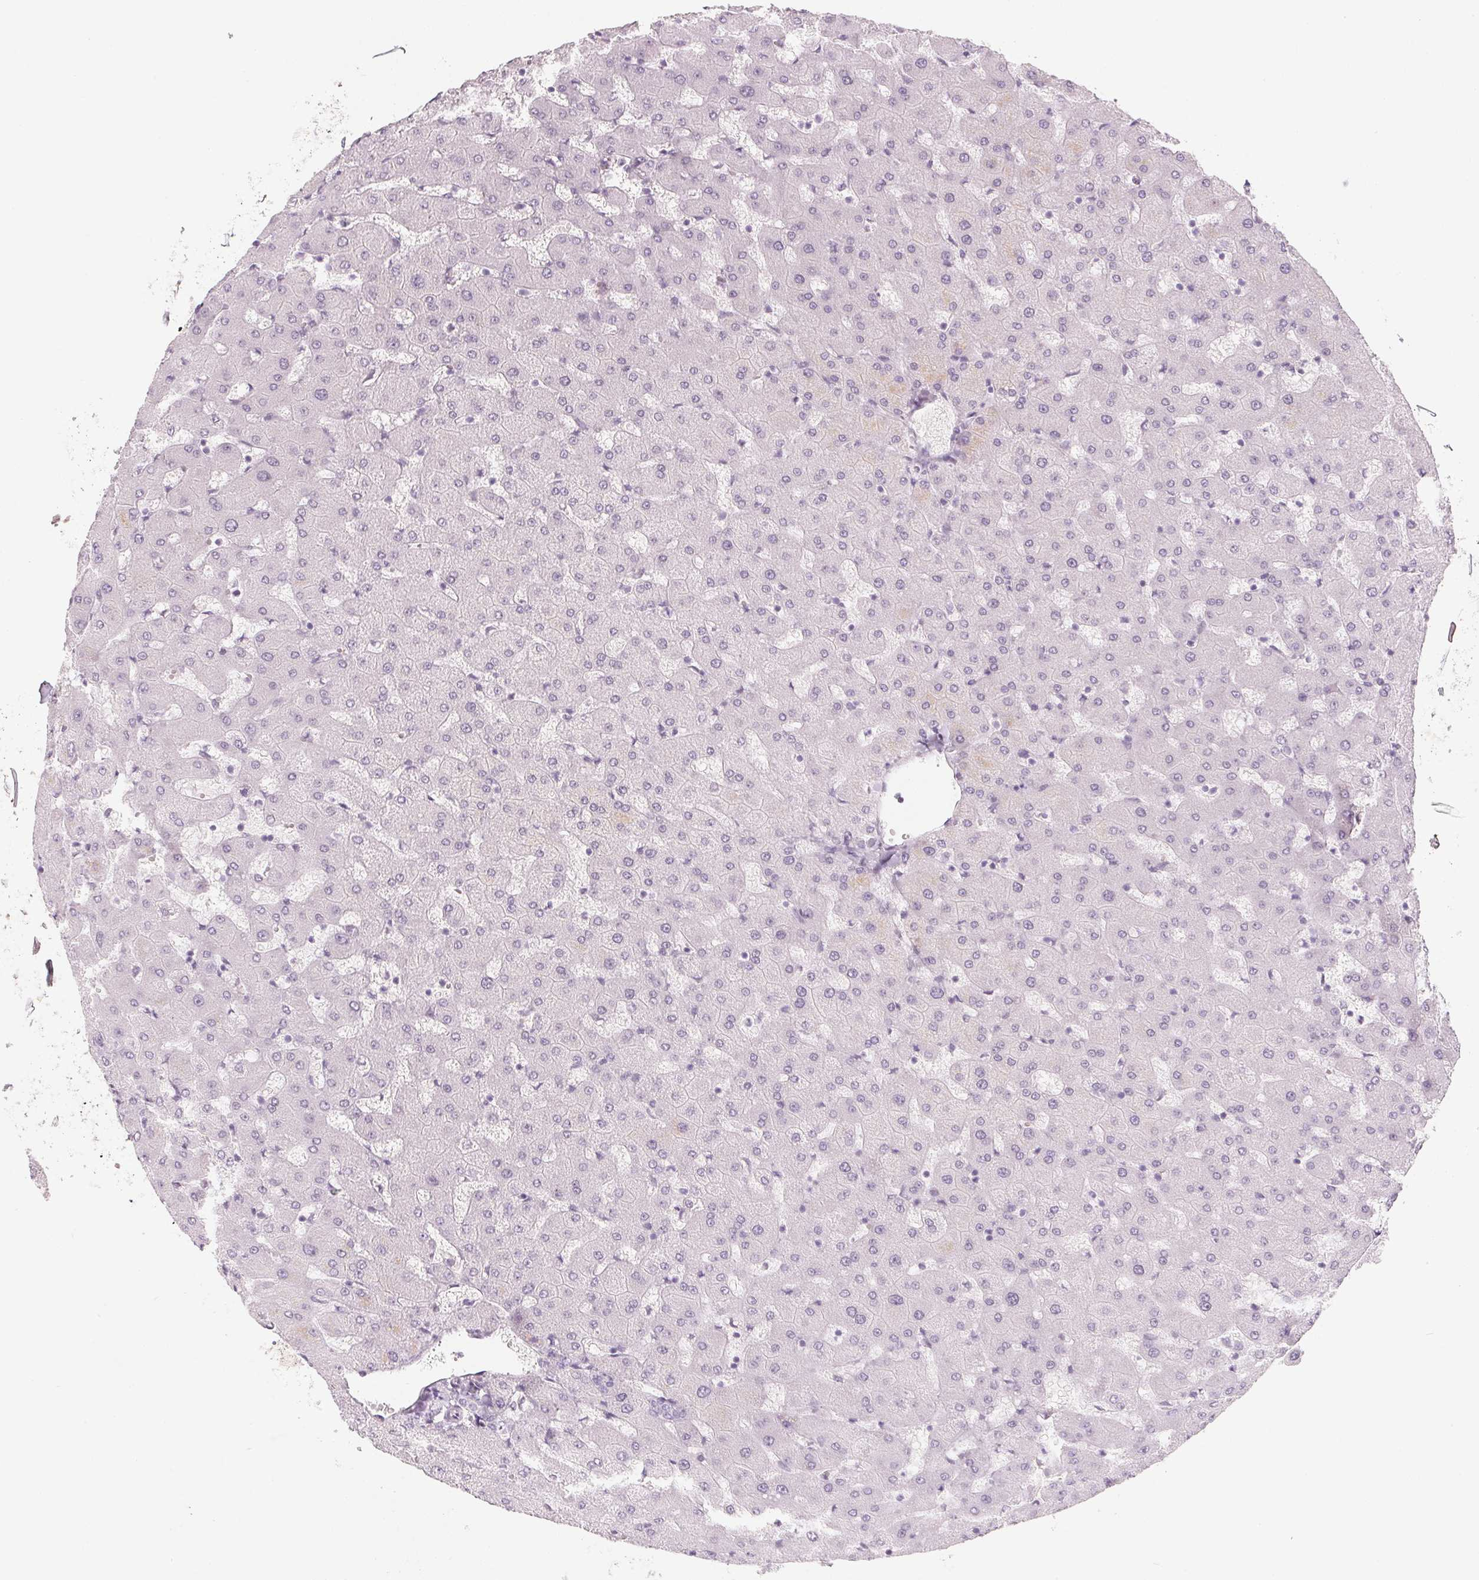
{"staining": {"intensity": "negative", "quantity": "none", "location": "none"}, "tissue": "liver", "cell_type": "Cholangiocytes", "image_type": "normal", "snomed": [{"axis": "morphology", "description": "Normal tissue, NOS"}, {"axis": "topography", "description": "Liver"}], "caption": "DAB immunohistochemical staining of benign human liver exhibits no significant staining in cholangiocytes. (Immunohistochemistry, brightfield microscopy, high magnification).", "gene": "KCNQ2", "patient": {"sex": "female", "age": 63}}